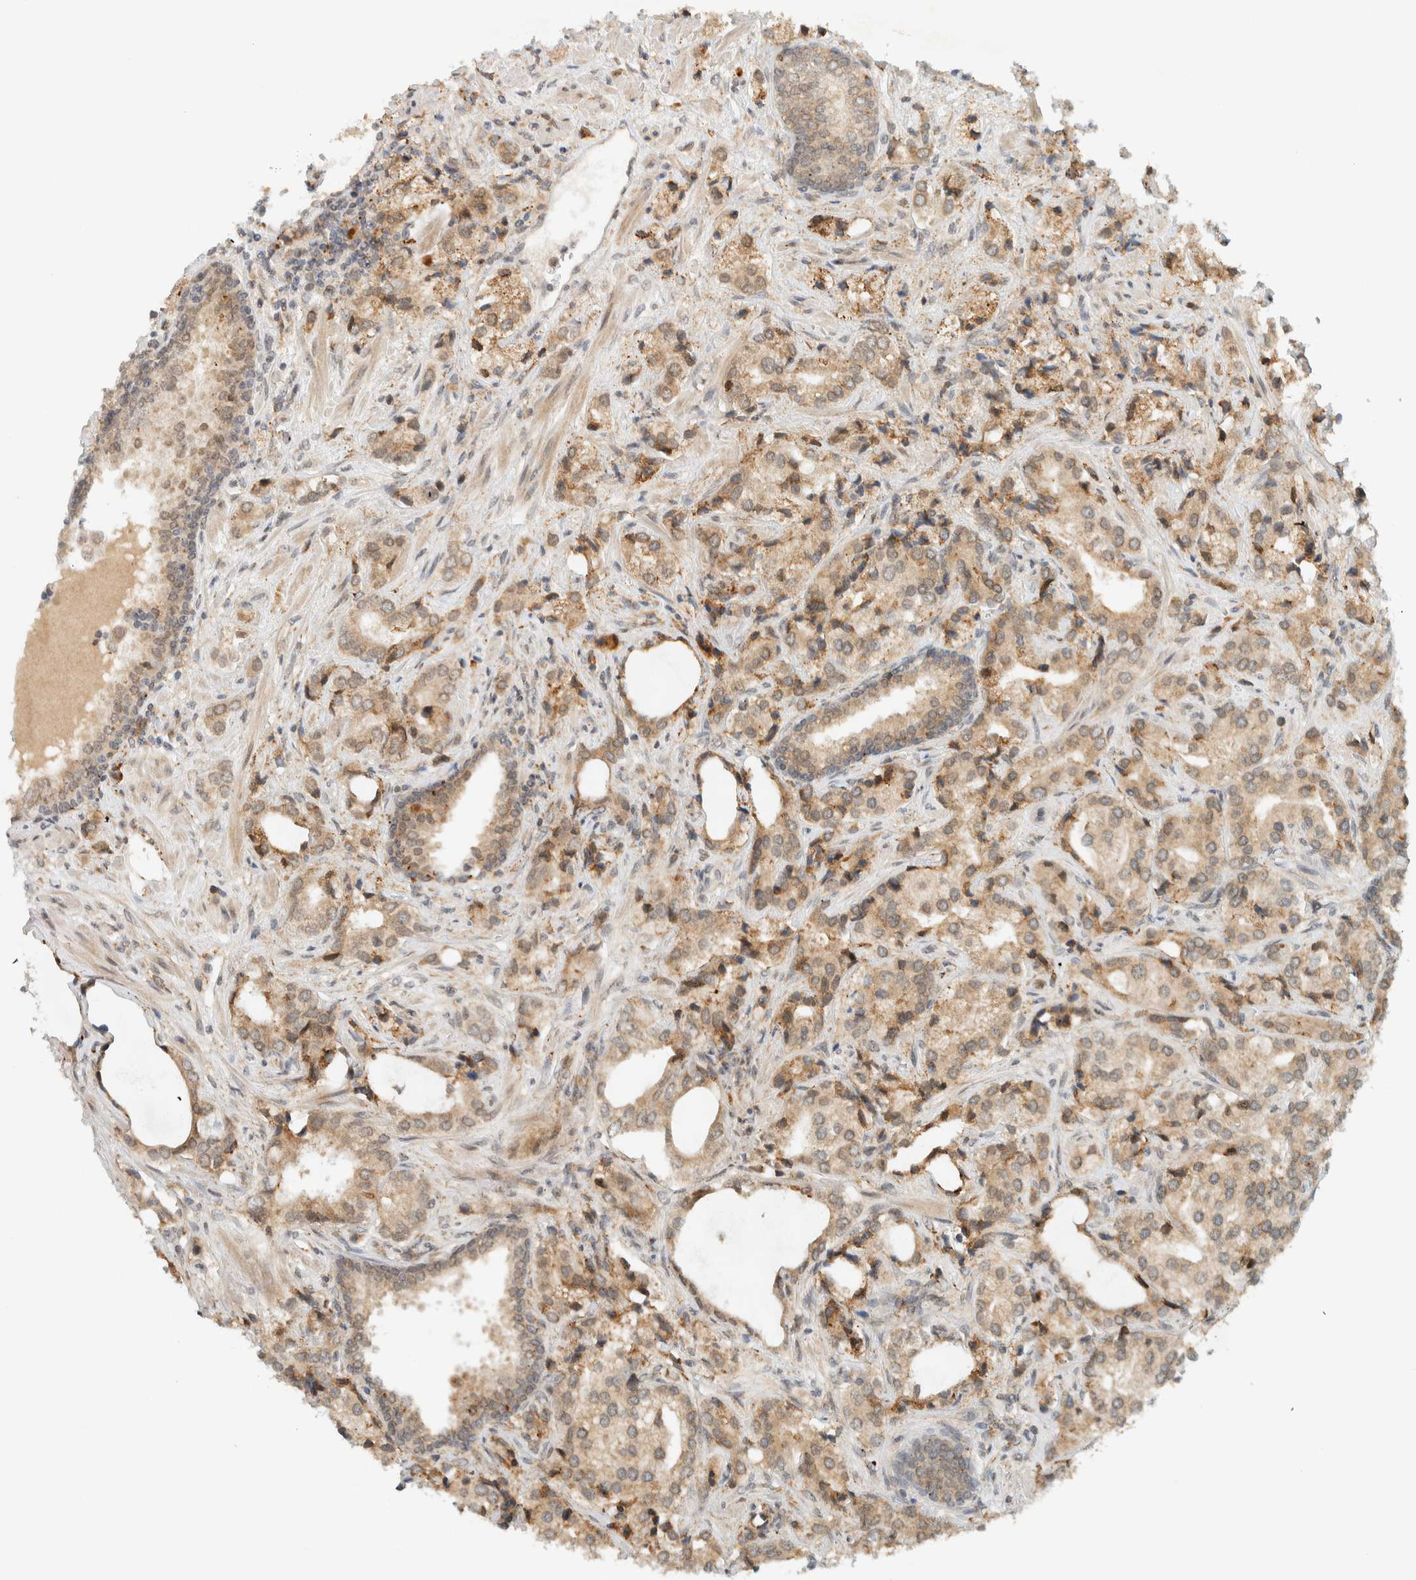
{"staining": {"intensity": "weak", "quantity": ">75%", "location": "cytoplasmic/membranous"}, "tissue": "prostate cancer", "cell_type": "Tumor cells", "image_type": "cancer", "snomed": [{"axis": "morphology", "description": "Adenocarcinoma, High grade"}, {"axis": "topography", "description": "Prostate"}], "caption": "Immunohistochemical staining of human prostate high-grade adenocarcinoma reveals low levels of weak cytoplasmic/membranous protein positivity in approximately >75% of tumor cells. (brown staining indicates protein expression, while blue staining denotes nuclei).", "gene": "ITPRID1", "patient": {"sex": "male", "age": 66}}